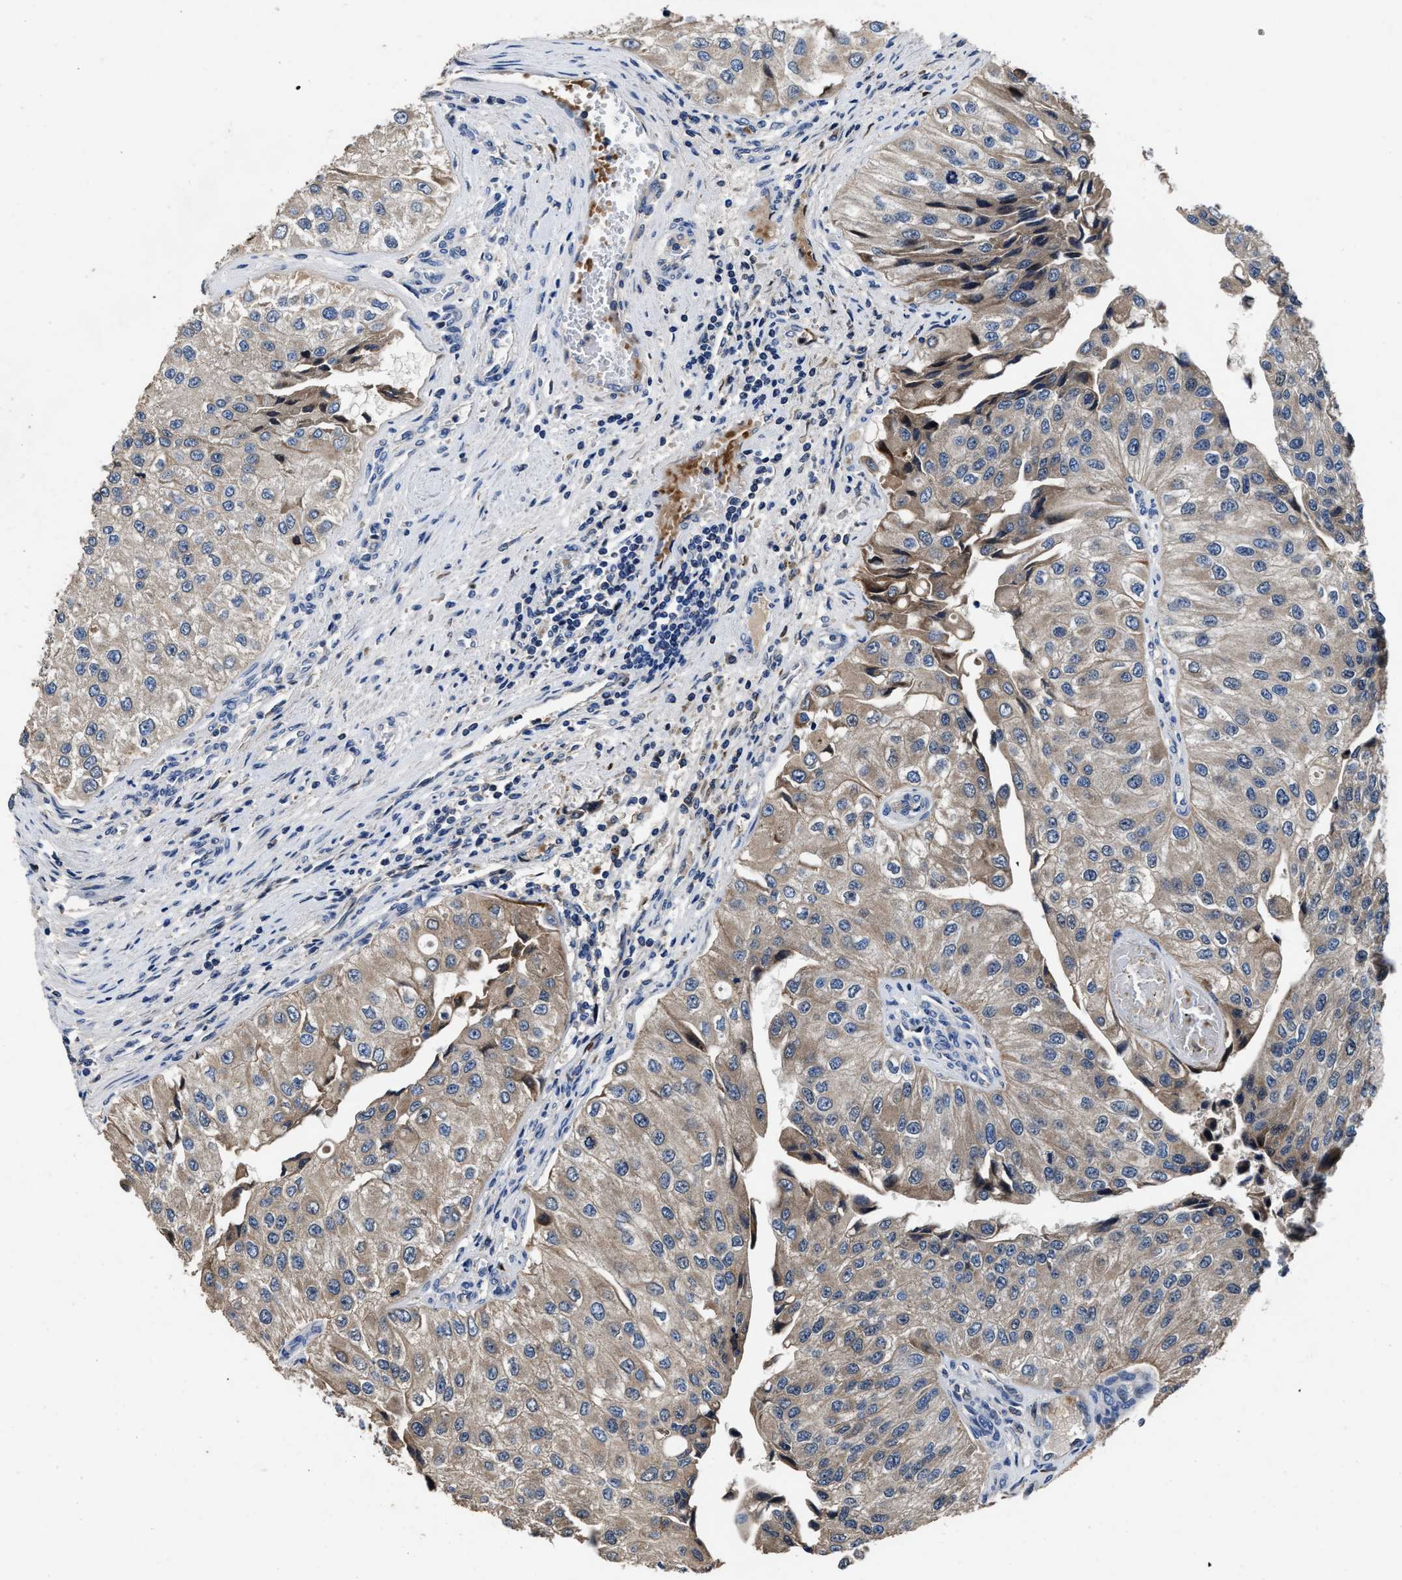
{"staining": {"intensity": "weak", "quantity": "25%-75%", "location": "cytoplasmic/membranous"}, "tissue": "urothelial cancer", "cell_type": "Tumor cells", "image_type": "cancer", "snomed": [{"axis": "morphology", "description": "Urothelial carcinoma, High grade"}, {"axis": "topography", "description": "Kidney"}, {"axis": "topography", "description": "Urinary bladder"}], "caption": "Protein analysis of urothelial cancer tissue exhibits weak cytoplasmic/membranous staining in about 25%-75% of tumor cells.", "gene": "UBR4", "patient": {"sex": "male", "age": 77}}